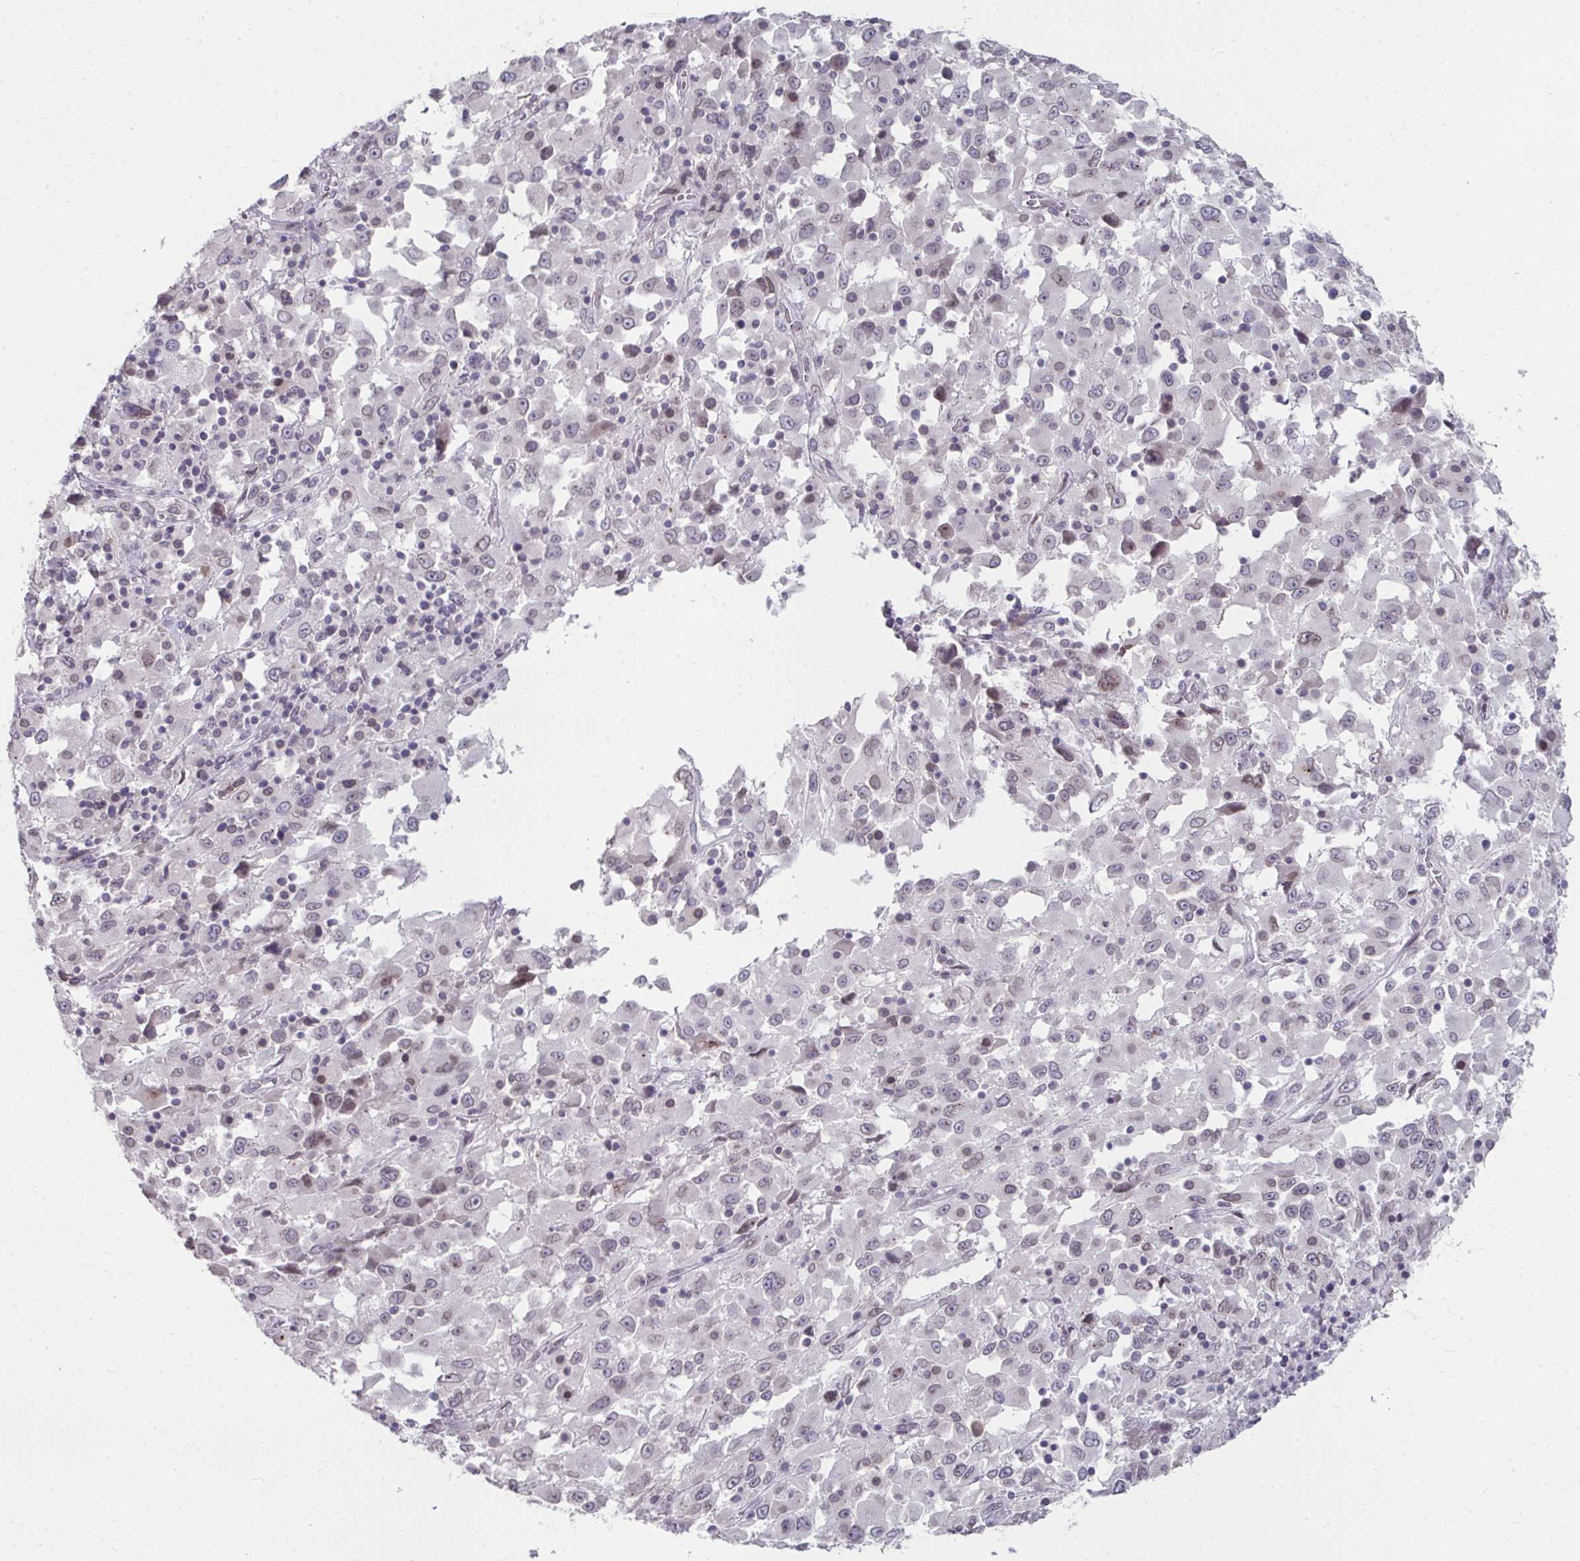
{"staining": {"intensity": "weak", "quantity": "<25%", "location": "cytoplasmic/membranous,nuclear"}, "tissue": "melanoma", "cell_type": "Tumor cells", "image_type": "cancer", "snomed": [{"axis": "morphology", "description": "Malignant melanoma, Metastatic site"}, {"axis": "topography", "description": "Soft tissue"}], "caption": "There is no significant expression in tumor cells of malignant melanoma (metastatic site).", "gene": "NUP133", "patient": {"sex": "male", "age": 50}}